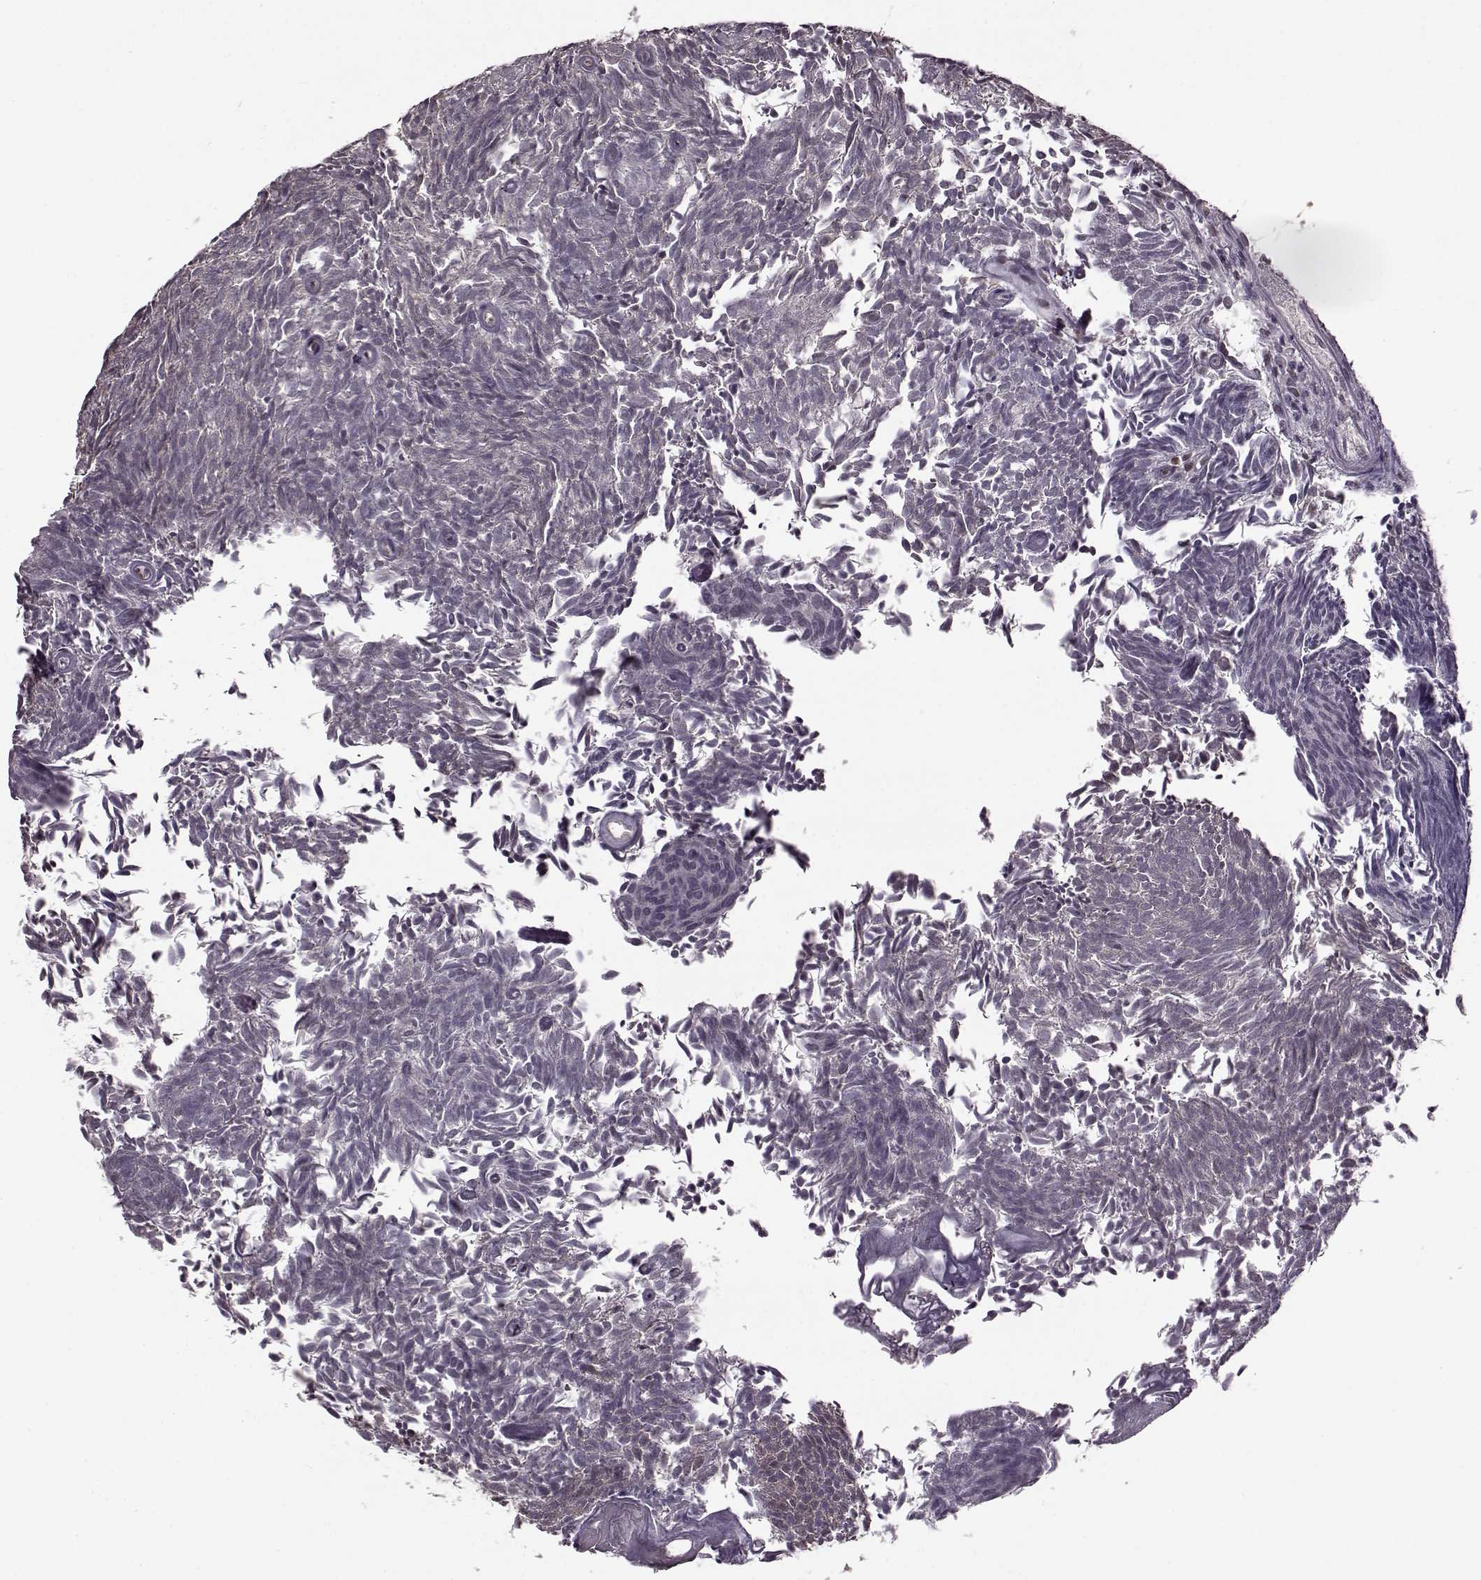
{"staining": {"intensity": "negative", "quantity": "none", "location": "none"}, "tissue": "urothelial cancer", "cell_type": "Tumor cells", "image_type": "cancer", "snomed": [{"axis": "morphology", "description": "Urothelial carcinoma, Low grade"}, {"axis": "topography", "description": "Urinary bladder"}], "caption": "Tumor cells are negative for brown protein staining in low-grade urothelial carcinoma. The staining is performed using DAB (3,3'-diaminobenzidine) brown chromogen with nuclei counter-stained in using hematoxylin.", "gene": "FTO", "patient": {"sex": "male", "age": 77}}